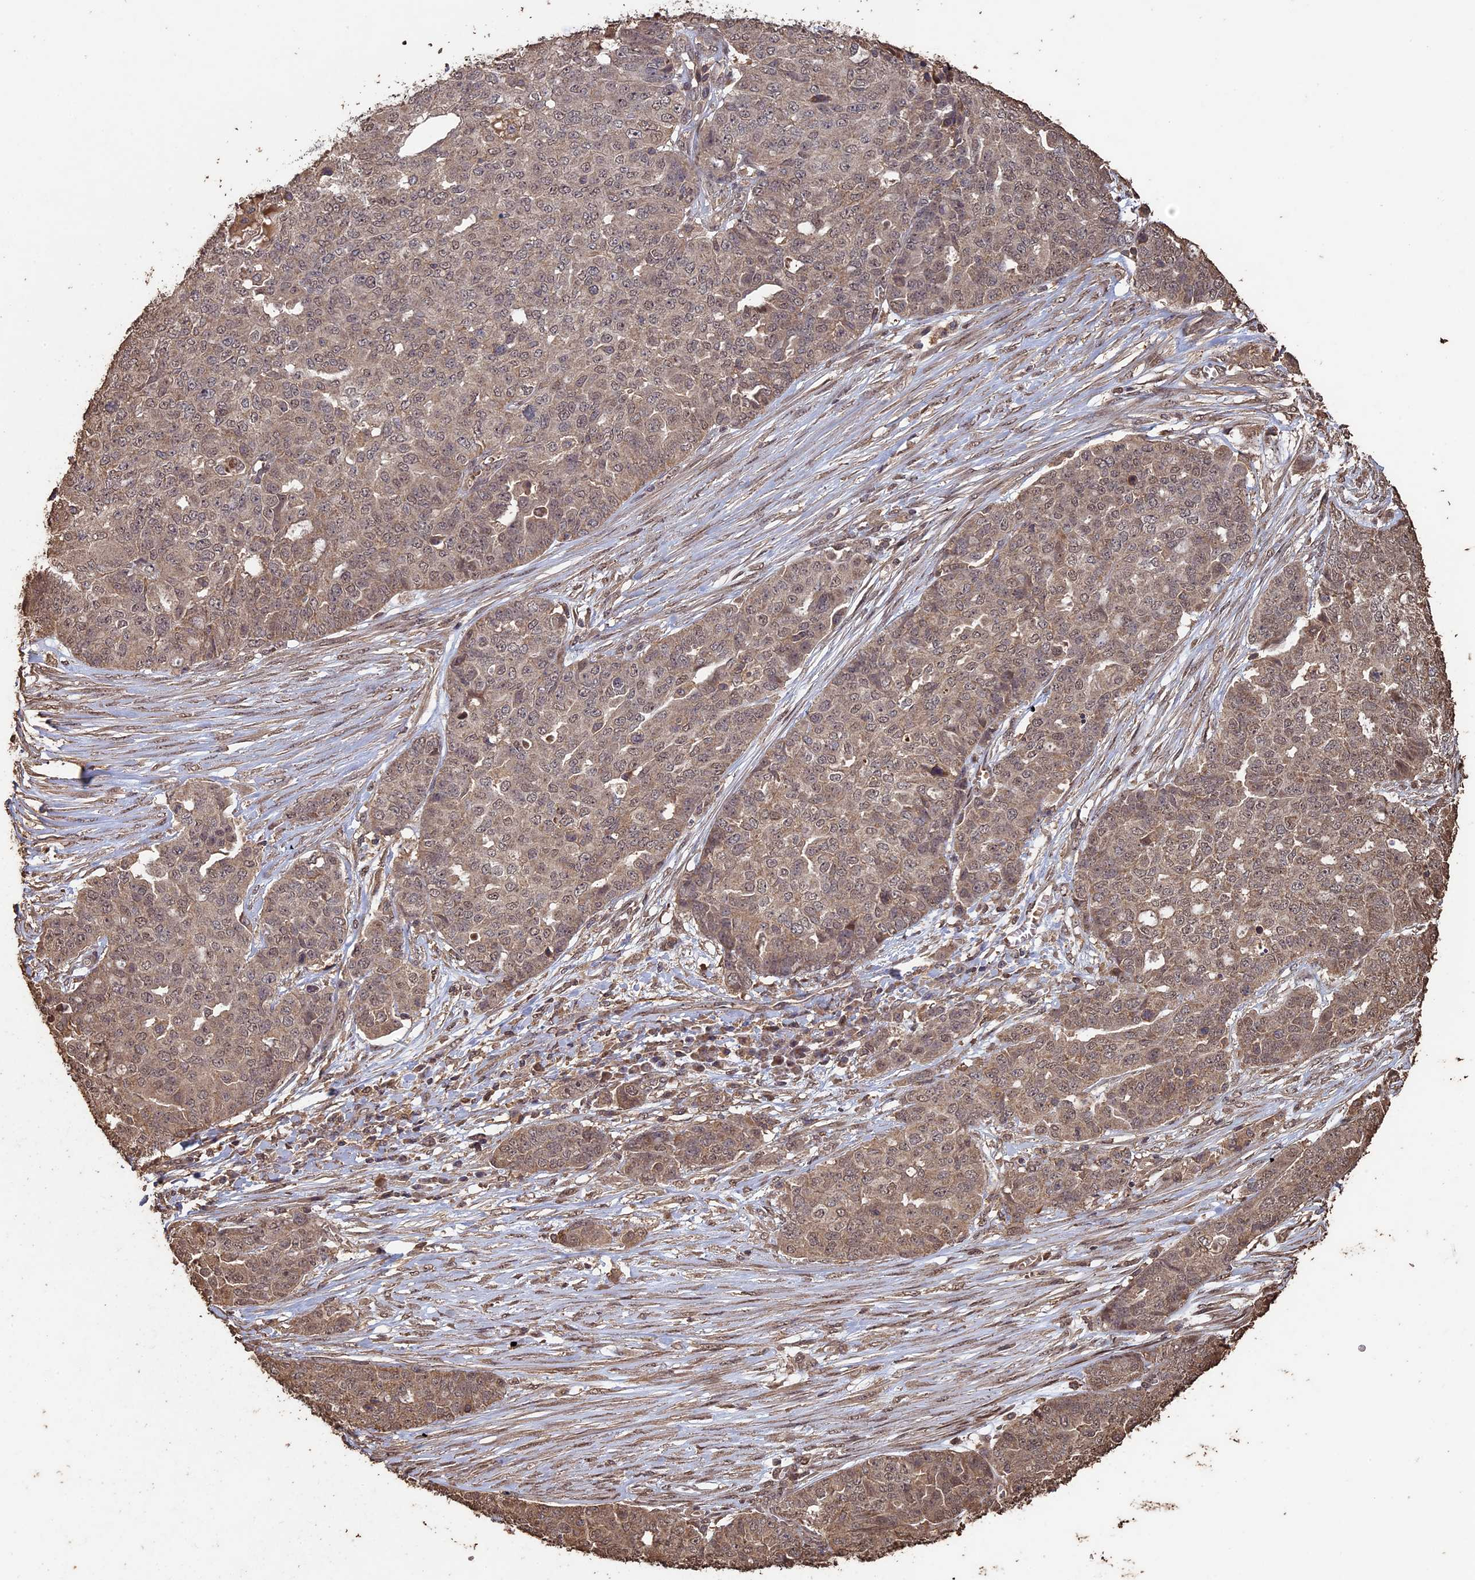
{"staining": {"intensity": "weak", "quantity": ">75%", "location": "cytoplasmic/membranous,nuclear"}, "tissue": "ovarian cancer", "cell_type": "Tumor cells", "image_type": "cancer", "snomed": [{"axis": "morphology", "description": "Cystadenocarcinoma, serous, NOS"}, {"axis": "topography", "description": "Soft tissue"}, {"axis": "topography", "description": "Ovary"}], "caption": "Immunohistochemical staining of ovarian cancer (serous cystadenocarcinoma) reveals weak cytoplasmic/membranous and nuclear protein expression in approximately >75% of tumor cells.", "gene": "HUNK", "patient": {"sex": "female", "age": 57}}